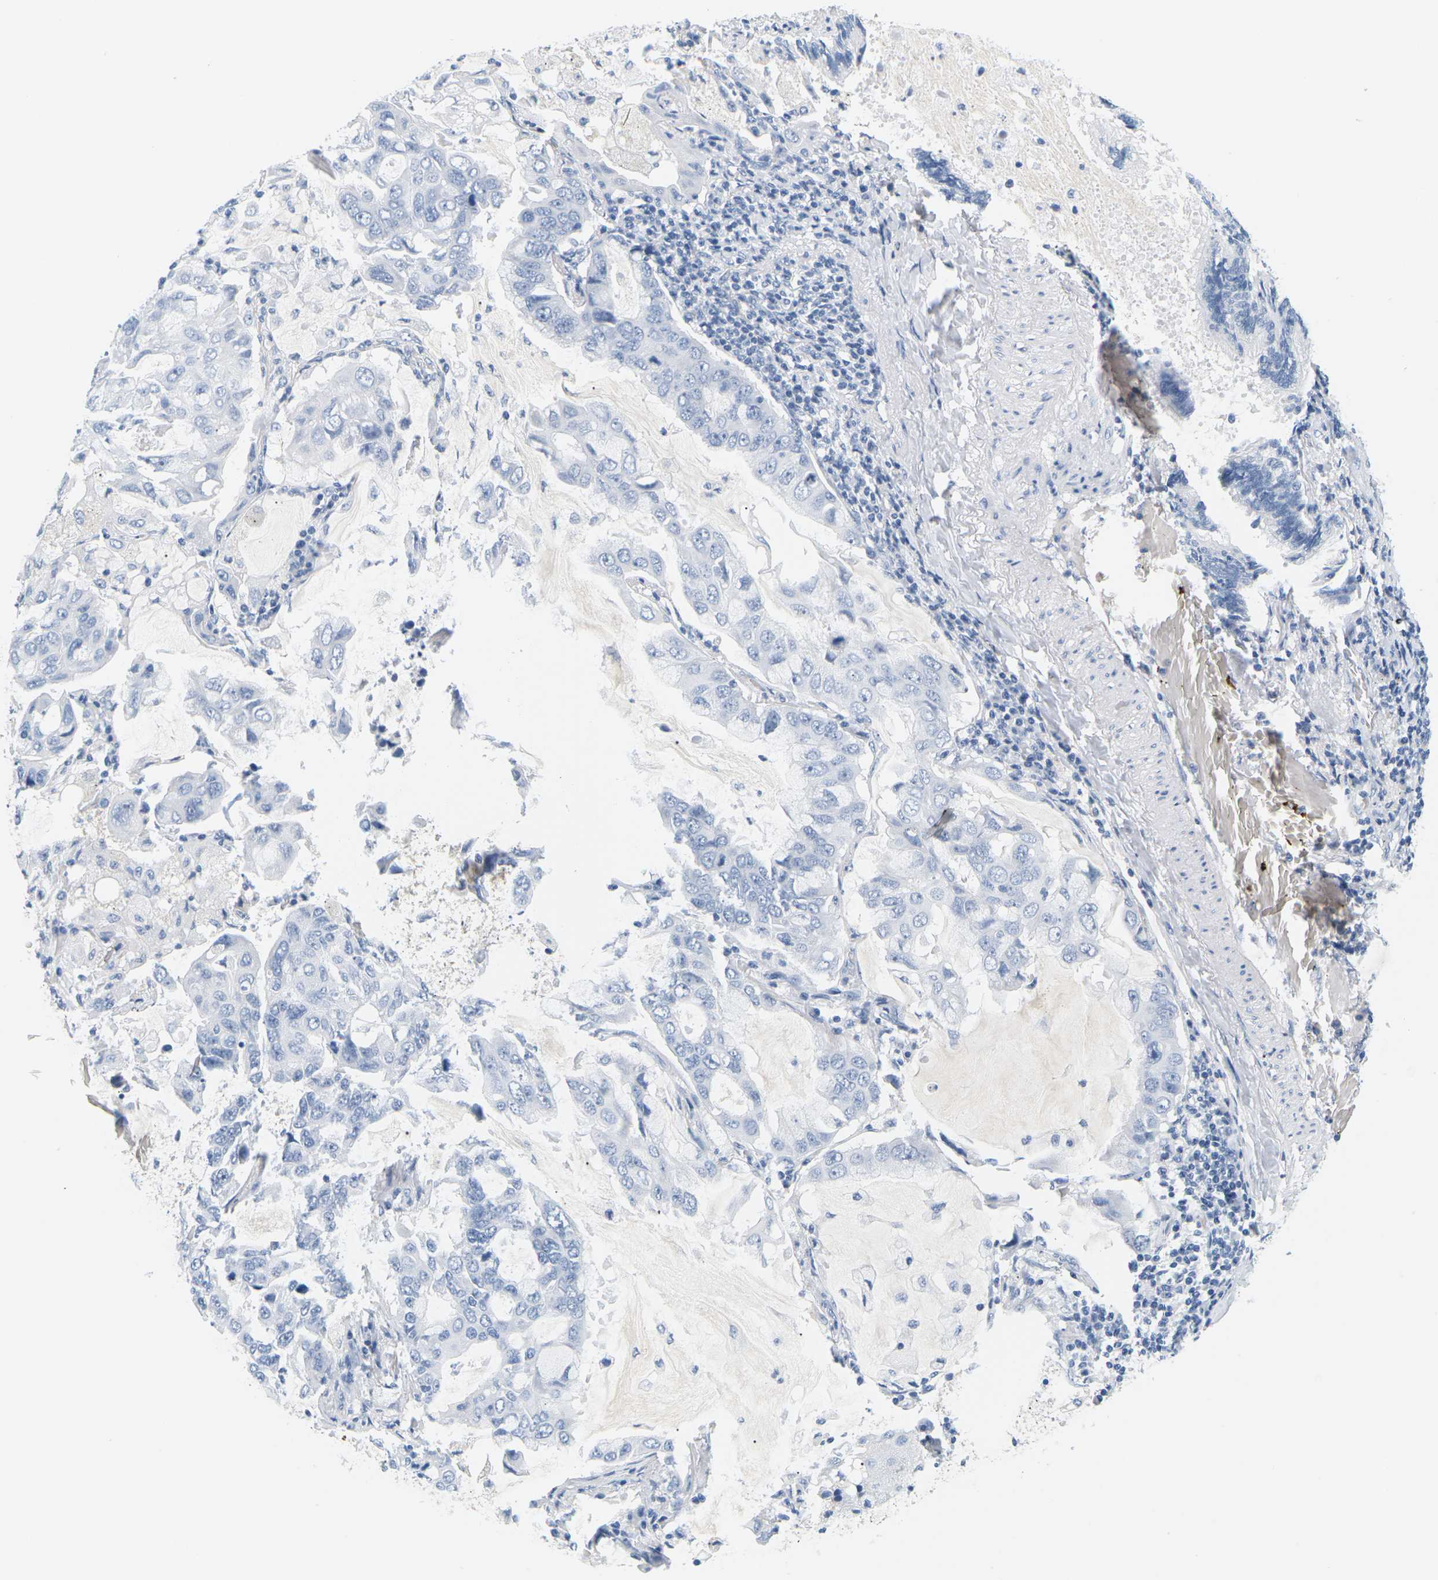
{"staining": {"intensity": "negative", "quantity": "none", "location": "none"}, "tissue": "lung cancer", "cell_type": "Tumor cells", "image_type": "cancer", "snomed": [{"axis": "morphology", "description": "Adenocarcinoma, NOS"}, {"axis": "topography", "description": "Lung"}], "caption": "Immunohistochemistry of adenocarcinoma (lung) shows no positivity in tumor cells.", "gene": "APOB", "patient": {"sex": "male", "age": 64}}